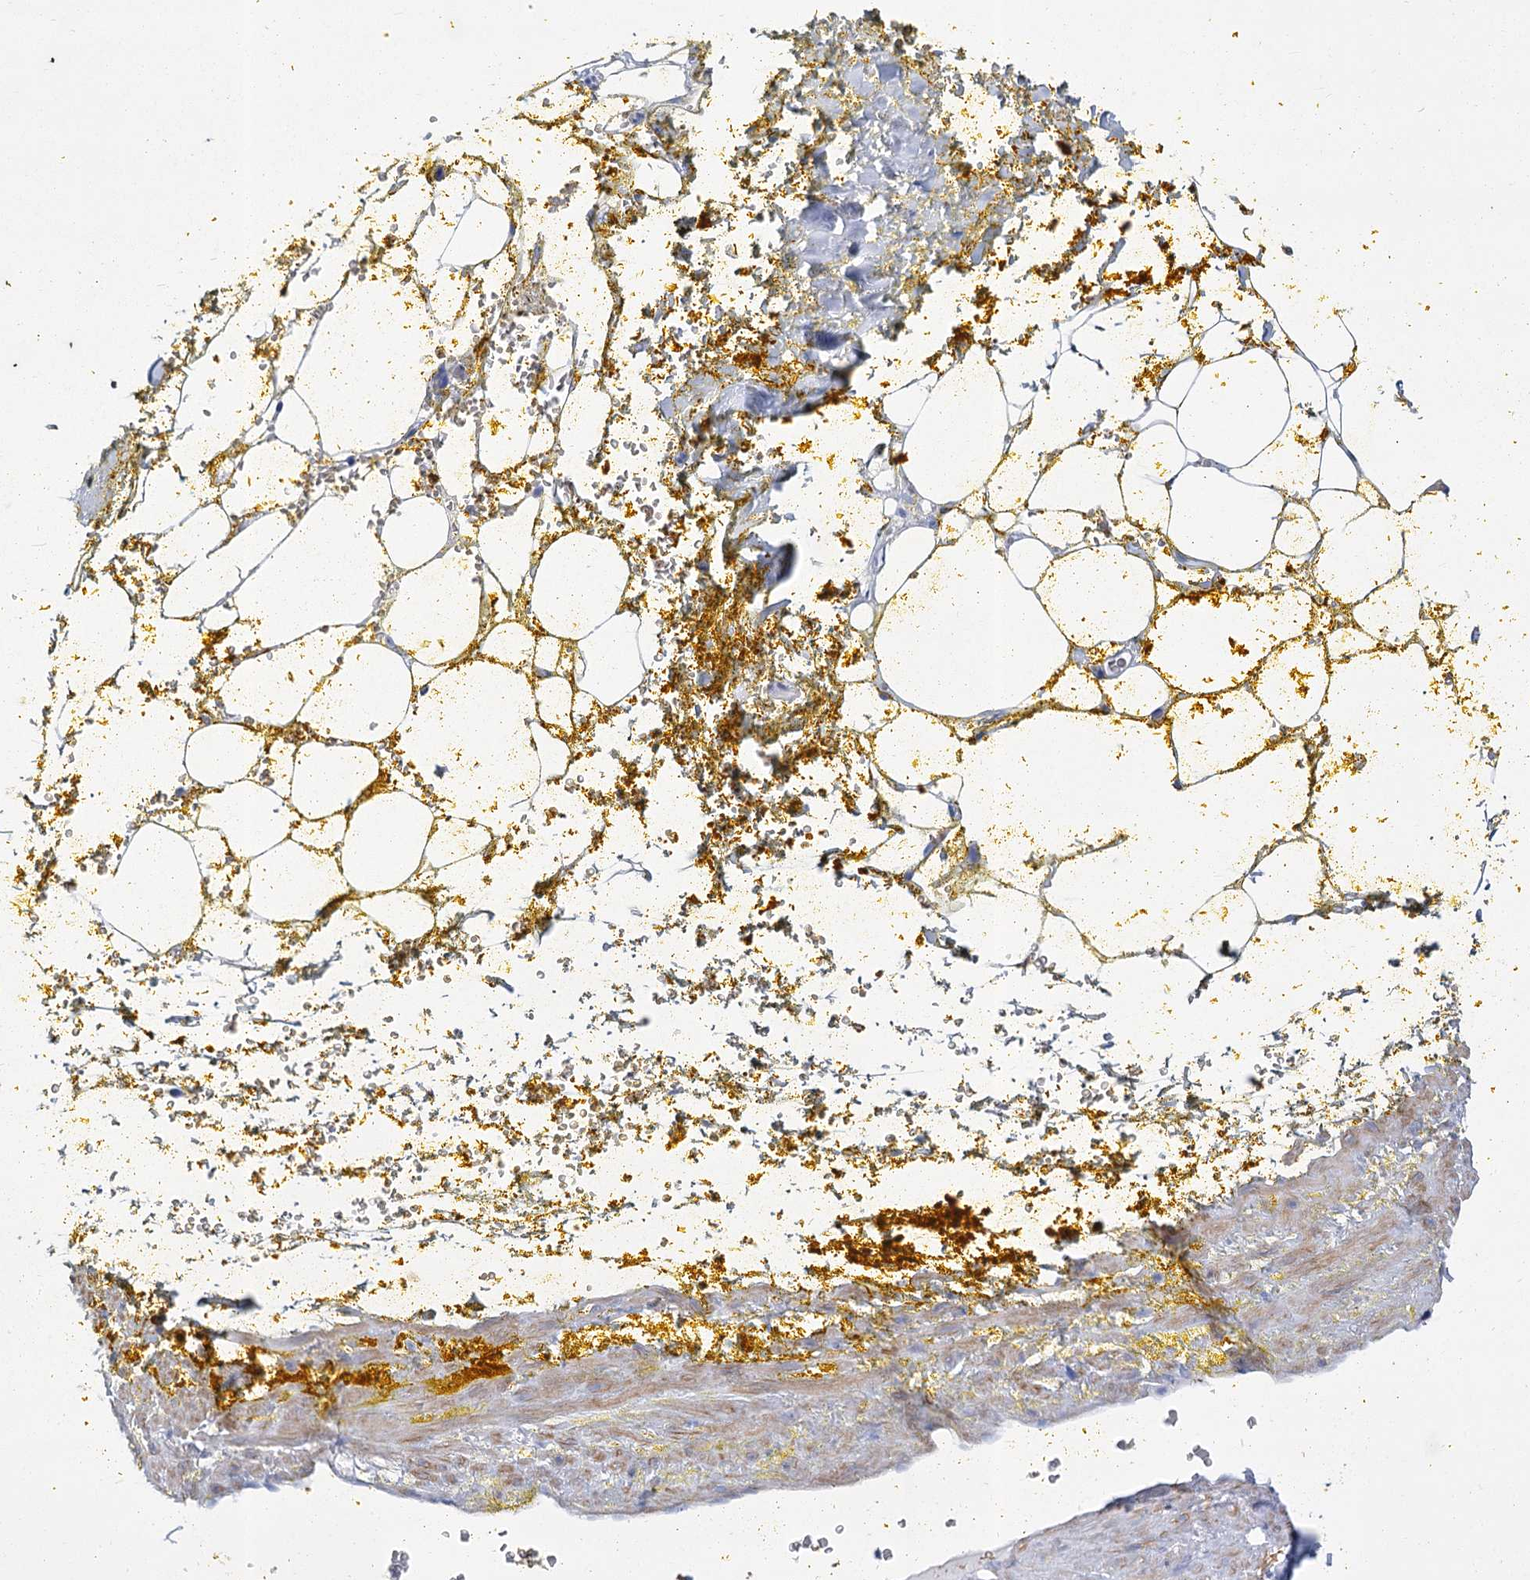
{"staining": {"intensity": "negative", "quantity": "none", "location": "none"}, "tissue": "adipose tissue", "cell_type": "Adipocytes", "image_type": "normal", "snomed": [{"axis": "morphology", "description": "Normal tissue, NOS"}, {"axis": "morphology", "description": "Adenocarcinoma, Low grade"}, {"axis": "topography", "description": "Prostate"}, {"axis": "topography", "description": "Peripheral nerve tissue"}], "caption": "Immunohistochemistry (IHC) histopathology image of benign adipose tissue: human adipose tissue stained with DAB reveals no significant protein positivity in adipocytes. (Stains: DAB (3,3'-diaminobenzidine) immunohistochemistry (IHC) with hematoxylin counter stain, Microscopy: brightfield microscopy at high magnification).", "gene": "PCDHA1", "patient": {"sex": "male", "age": 63}}